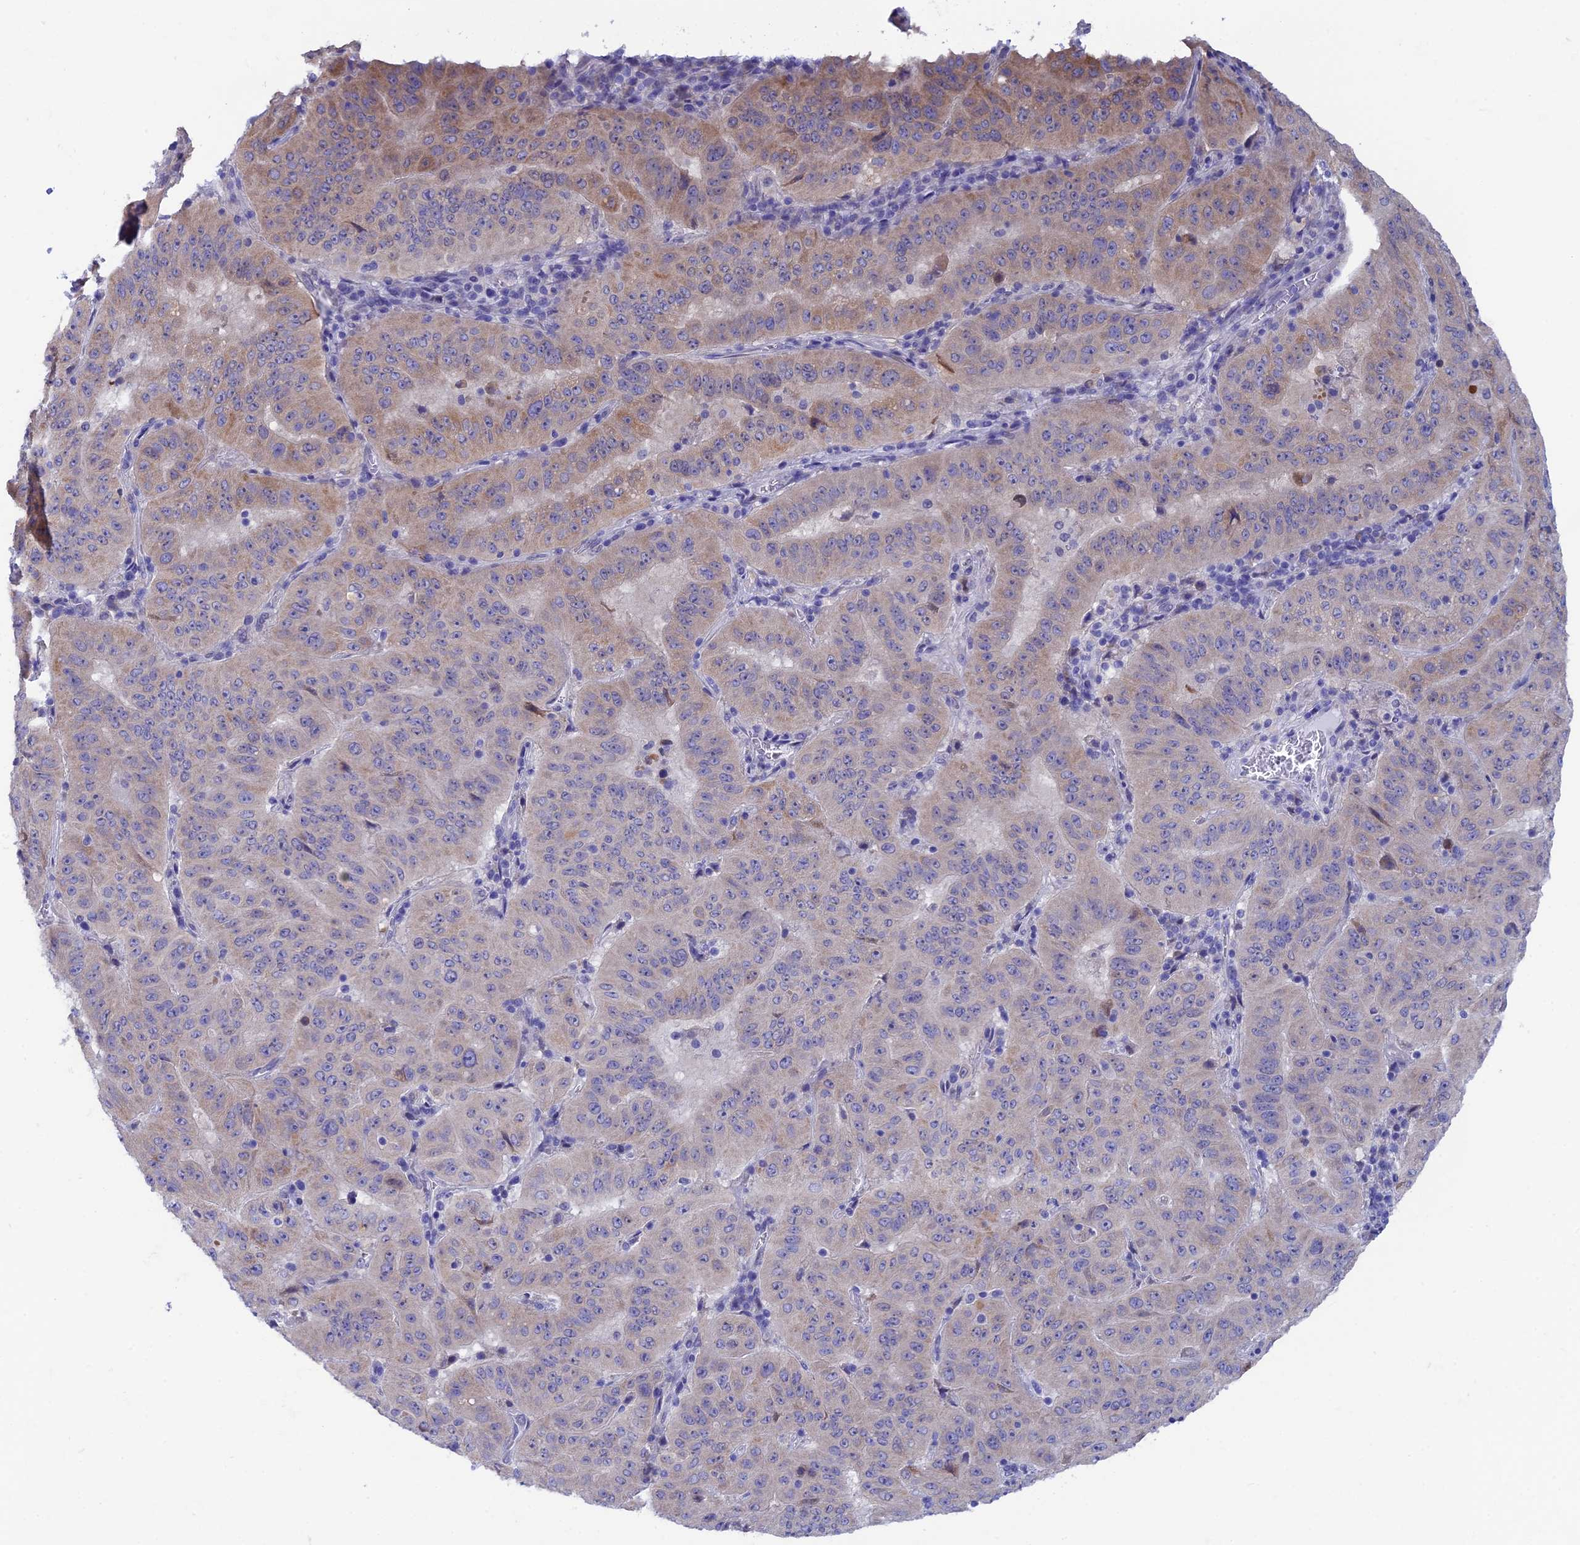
{"staining": {"intensity": "moderate", "quantity": "<25%", "location": "cytoplasmic/membranous"}, "tissue": "pancreatic cancer", "cell_type": "Tumor cells", "image_type": "cancer", "snomed": [{"axis": "morphology", "description": "Adenocarcinoma, NOS"}, {"axis": "topography", "description": "Pancreas"}], "caption": "Pancreatic adenocarcinoma was stained to show a protein in brown. There is low levels of moderate cytoplasmic/membranous positivity in about <25% of tumor cells. (IHC, brightfield microscopy, high magnification).", "gene": "AK4", "patient": {"sex": "male", "age": 63}}